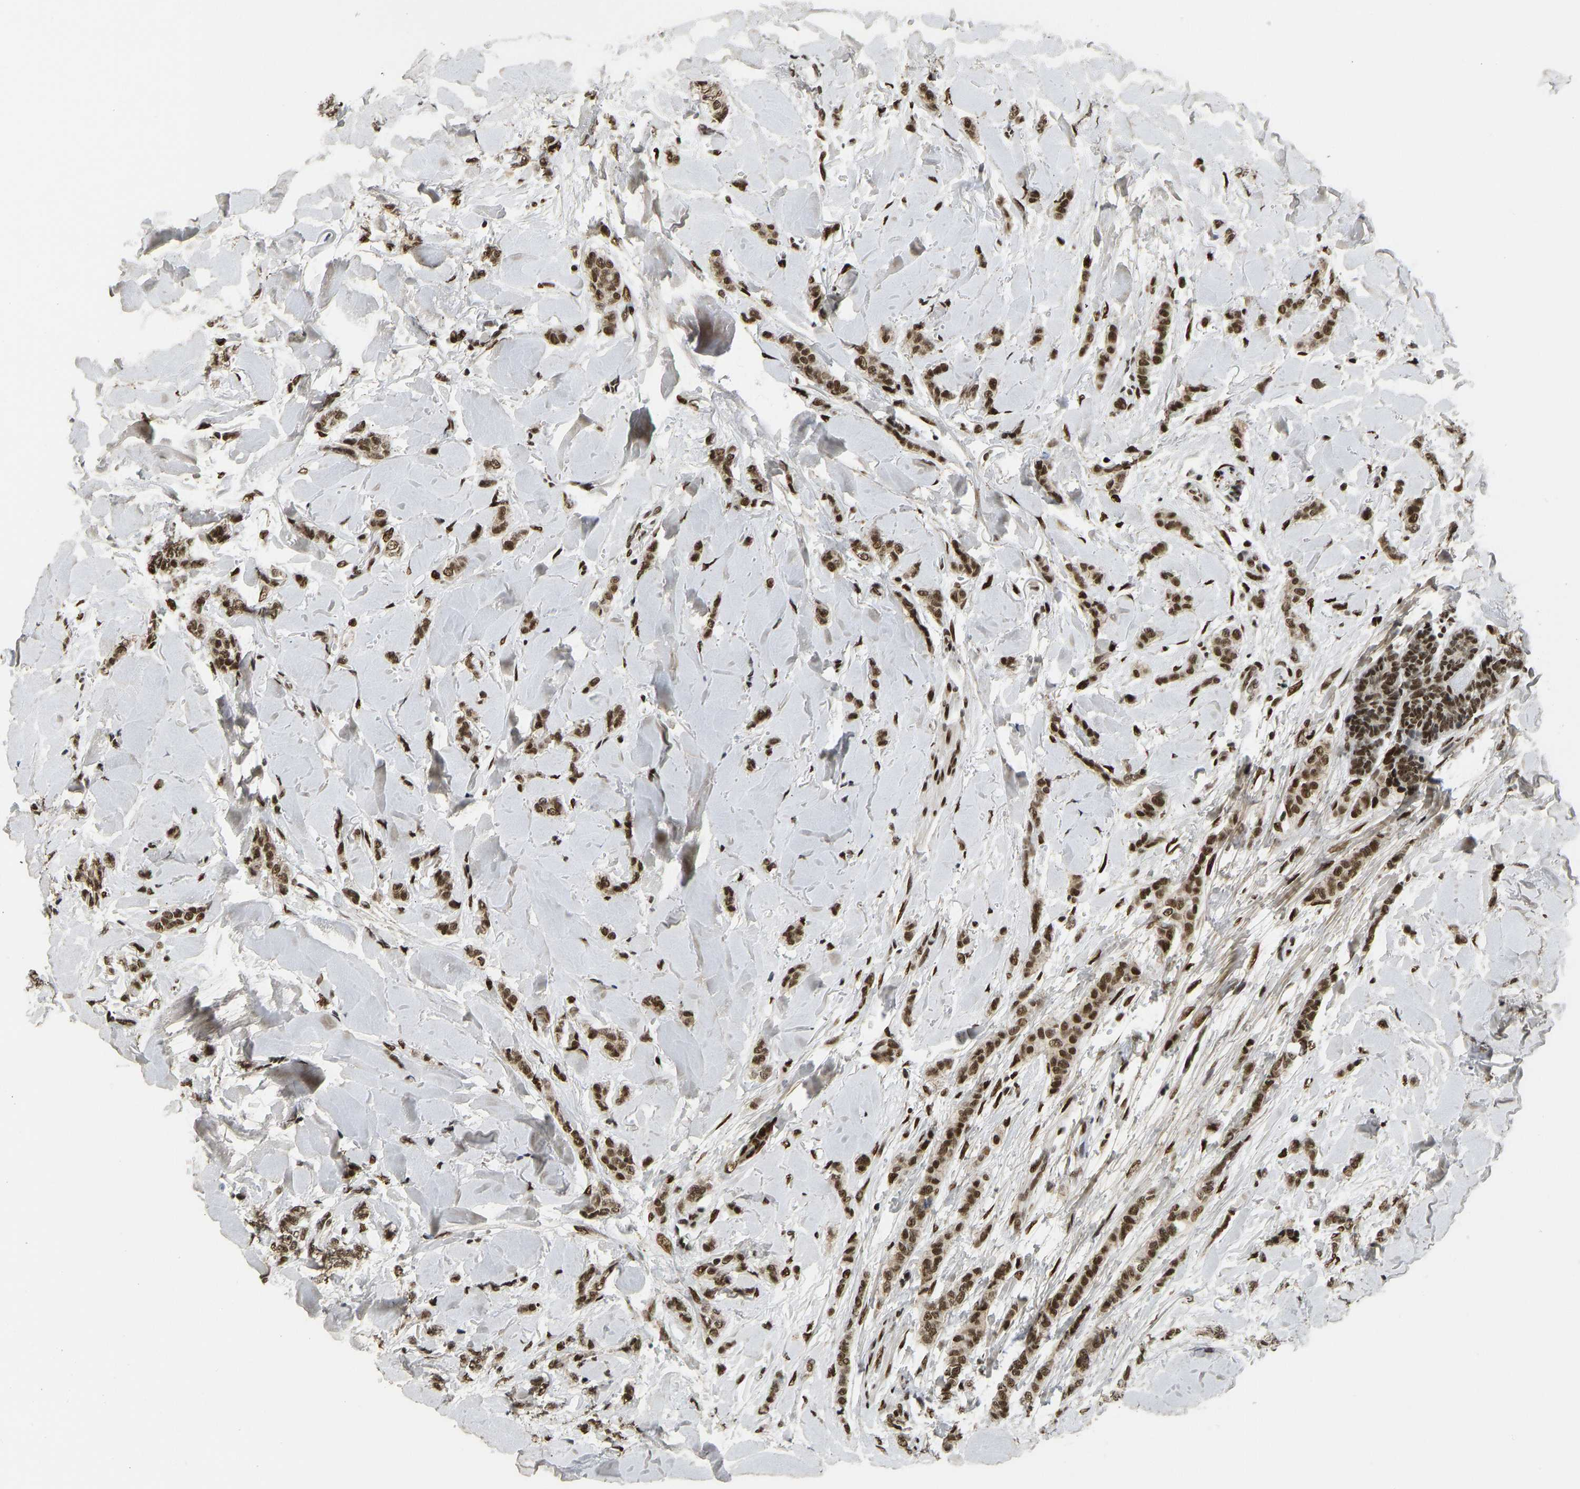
{"staining": {"intensity": "strong", "quantity": ">75%", "location": "nuclear"}, "tissue": "breast cancer", "cell_type": "Tumor cells", "image_type": "cancer", "snomed": [{"axis": "morphology", "description": "Lobular carcinoma"}, {"axis": "topography", "description": "Skin"}, {"axis": "topography", "description": "Breast"}], "caption": "Protein staining shows strong nuclear expression in approximately >75% of tumor cells in breast cancer (lobular carcinoma). The staining was performed using DAB, with brown indicating positive protein expression. Nuclei are stained blue with hematoxylin.", "gene": "FOXK1", "patient": {"sex": "female", "age": 46}}